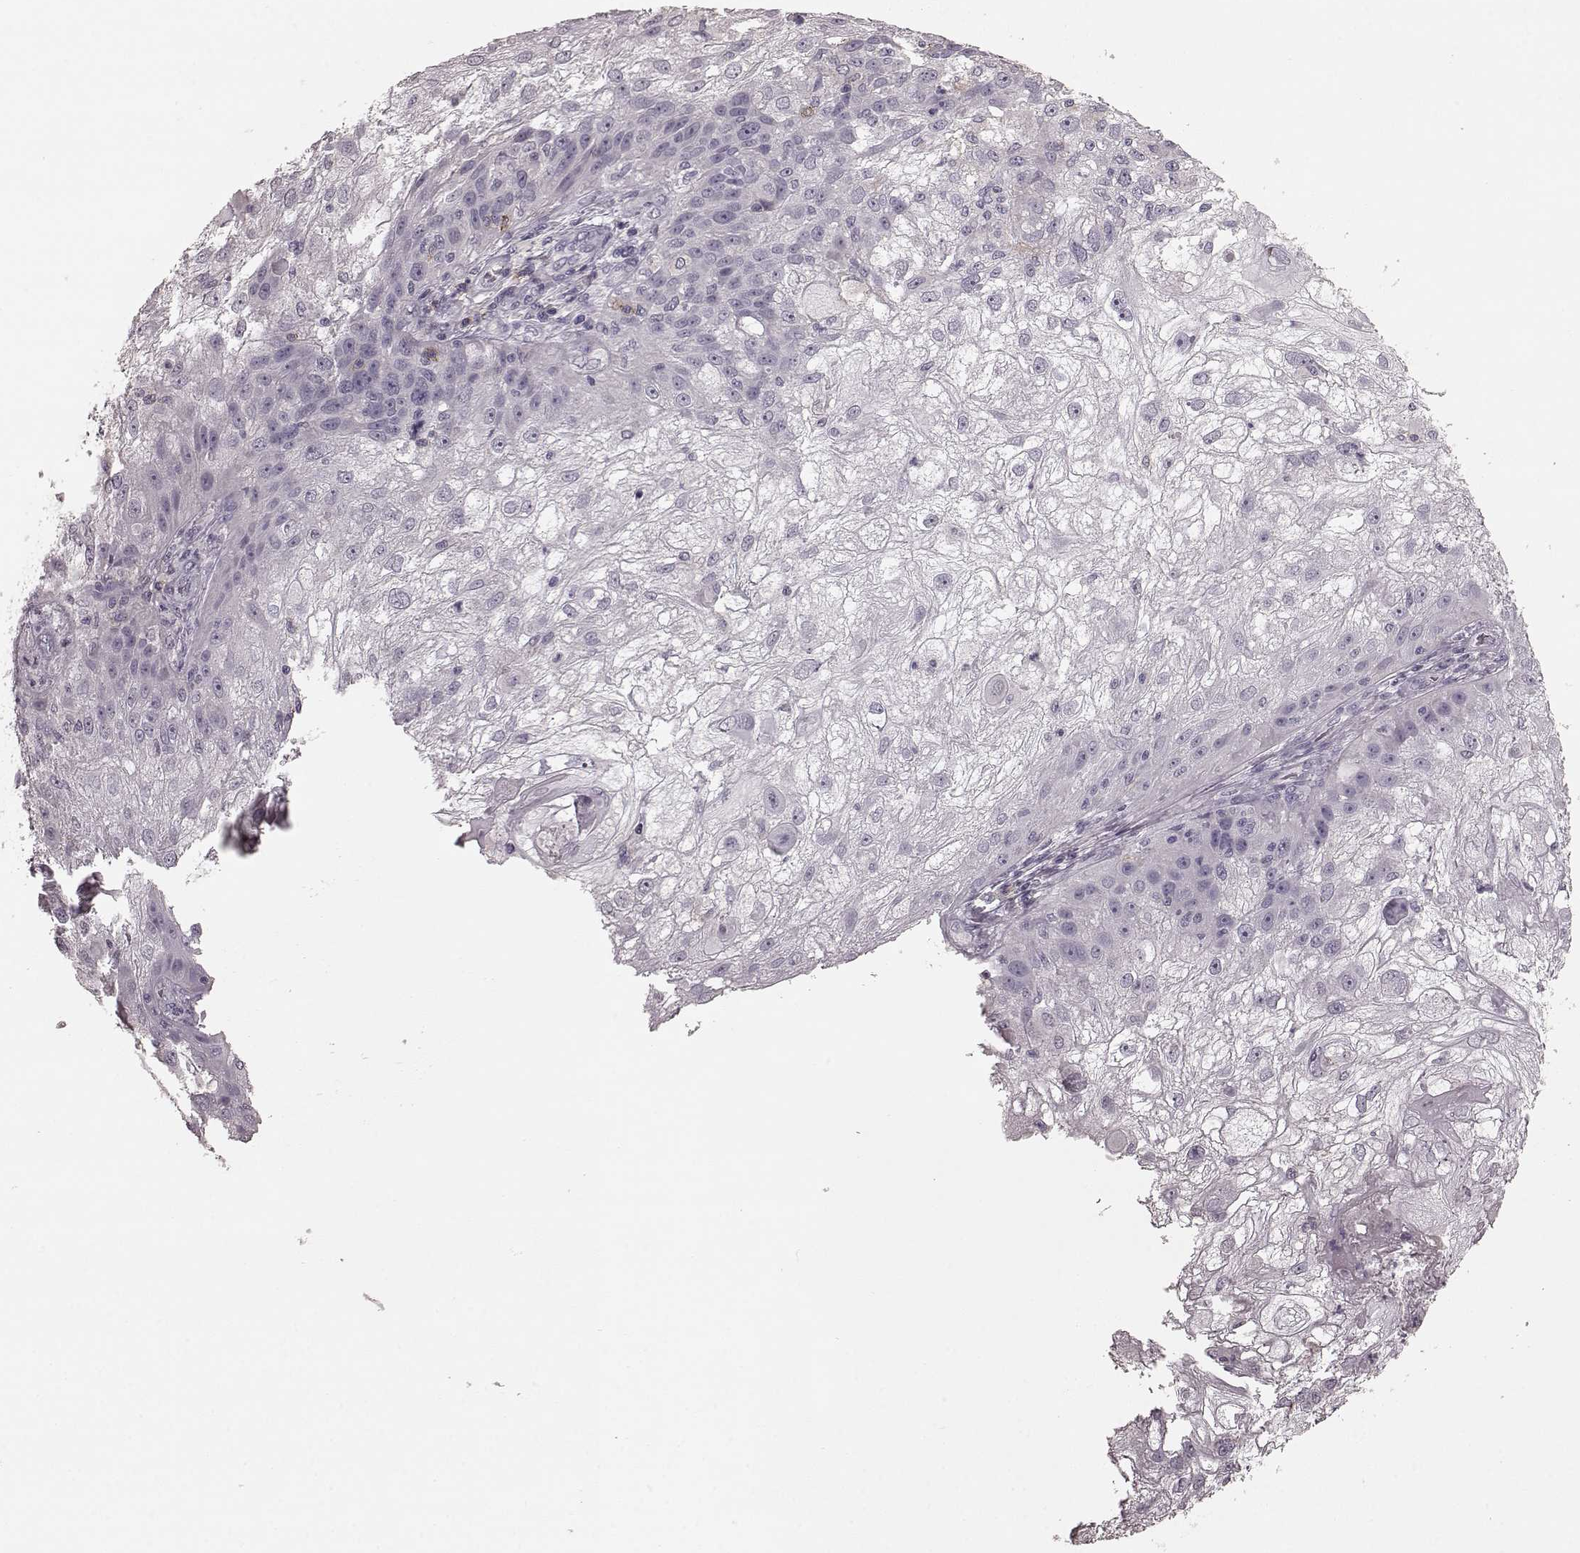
{"staining": {"intensity": "negative", "quantity": "none", "location": "none"}, "tissue": "skin cancer", "cell_type": "Tumor cells", "image_type": "cancer", "snomed": [{"axis": "morphology", "description": "Normal tissue, NOS"}, {"axis": "morphology", "description": "Squamous cell carcinoma, NOS"}, {"axis": "topography", "description": "Skin"}], "caption": "An IHC micrograph of skin squamous cell carcinoma is shown. There is no staining in tumor cells of skin squamous cell carcinoma.", "gene": "CD28", "patient": {"sex": "female", "age": 83}}